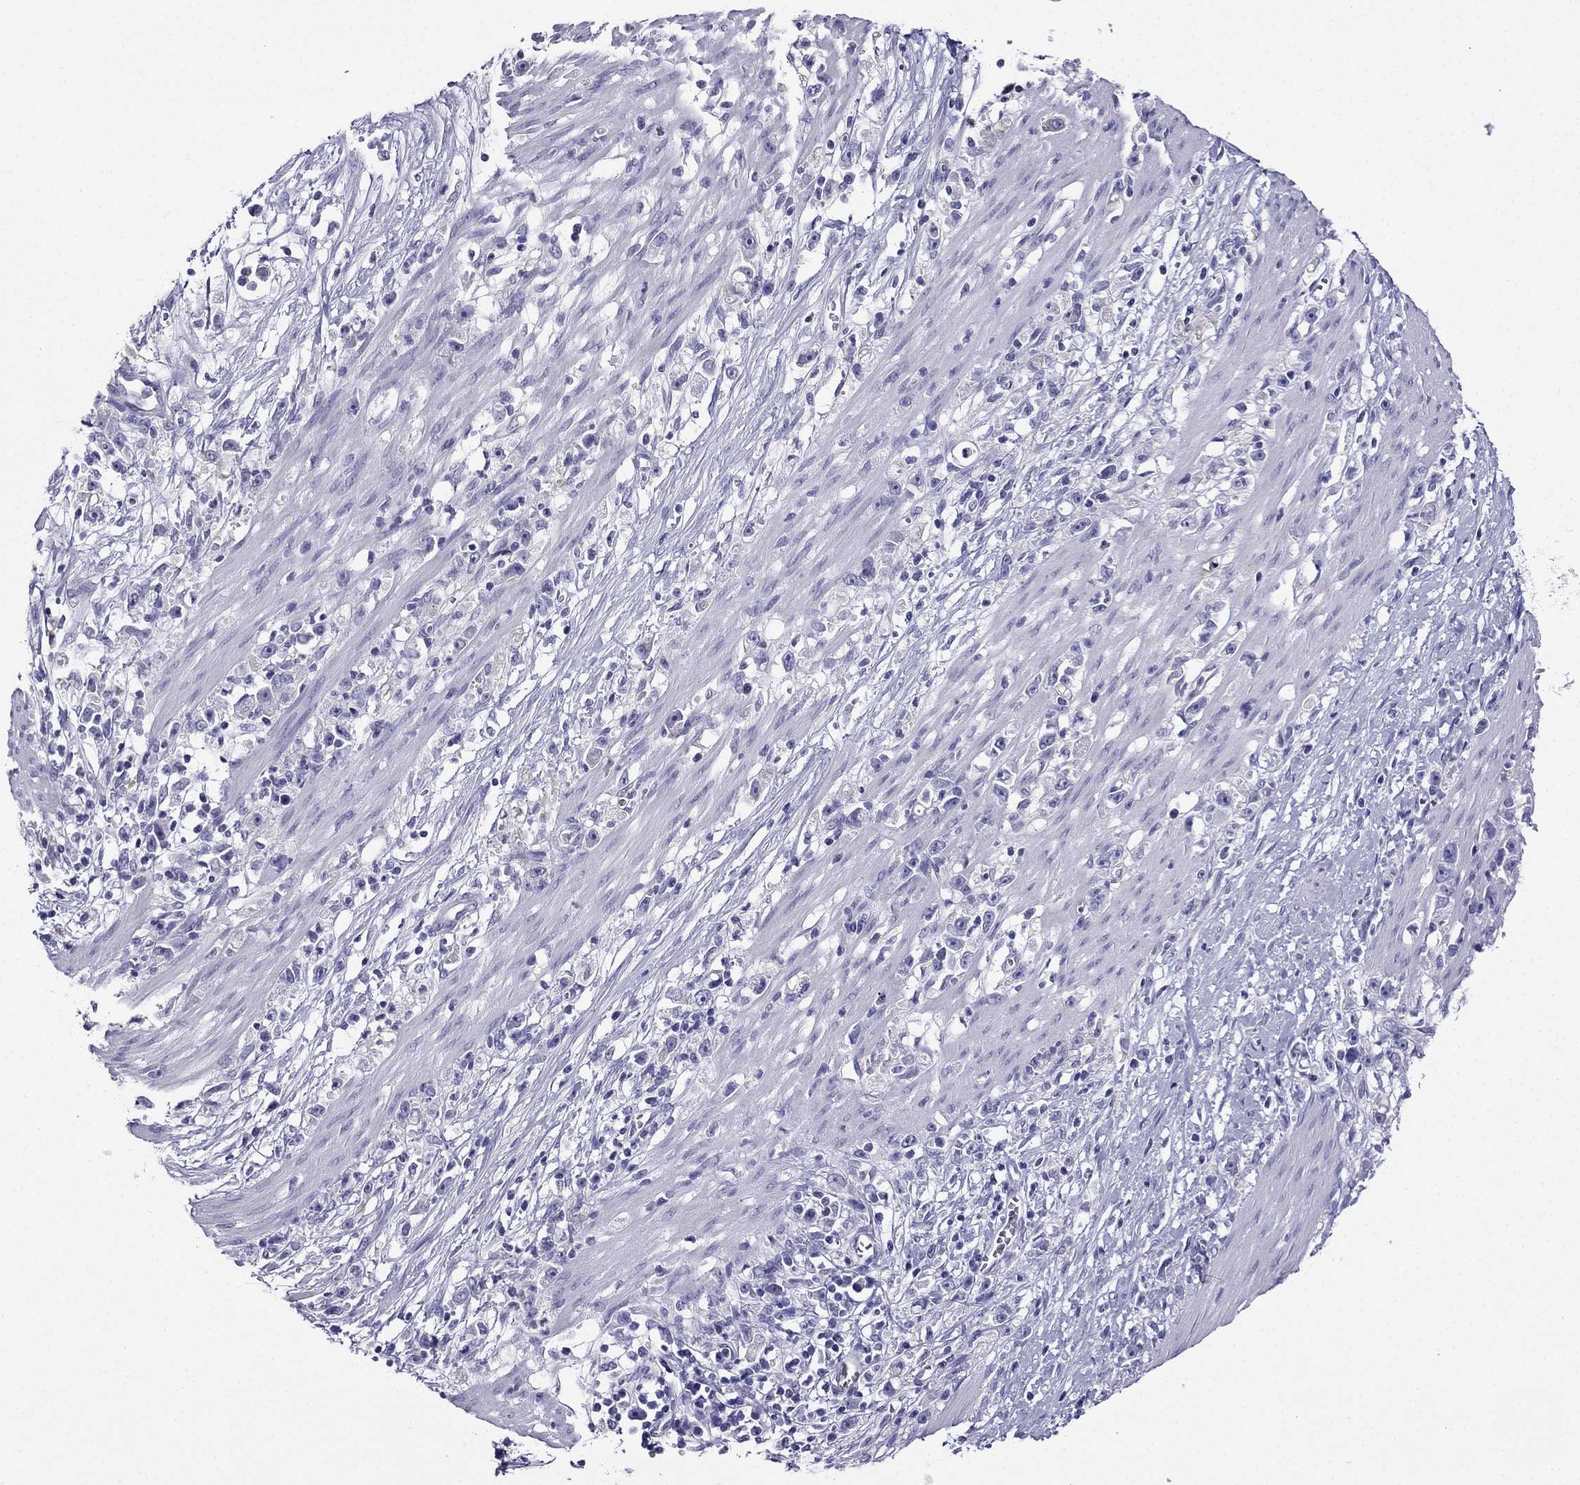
{"staining": {"intensity": "negative", "quantity": "none", "location": "none"}, "tissue": "stomach cancer", "cell_type": "Tumor cells", "image_type": "cancer", "snomed": [{"axis": "morphology", "description": "Adenocarcinoma, NOS"}, {"axis": "topography", "description": "Stomach"}], "caption": "This micrograph is of stomach adenocarcinoma stained with immunohistochemistry to label a protein in brown with the nuclei are counter-stained blue. There is no positivity in tumor cells. (DAB (3,3'-diaminobenzidine) immunohistochemistry (IHC) visualized using brightfield microscopy, high magnification).", "gene": "KCNJ10", "patient": {"sex": "female", "age": 59}}